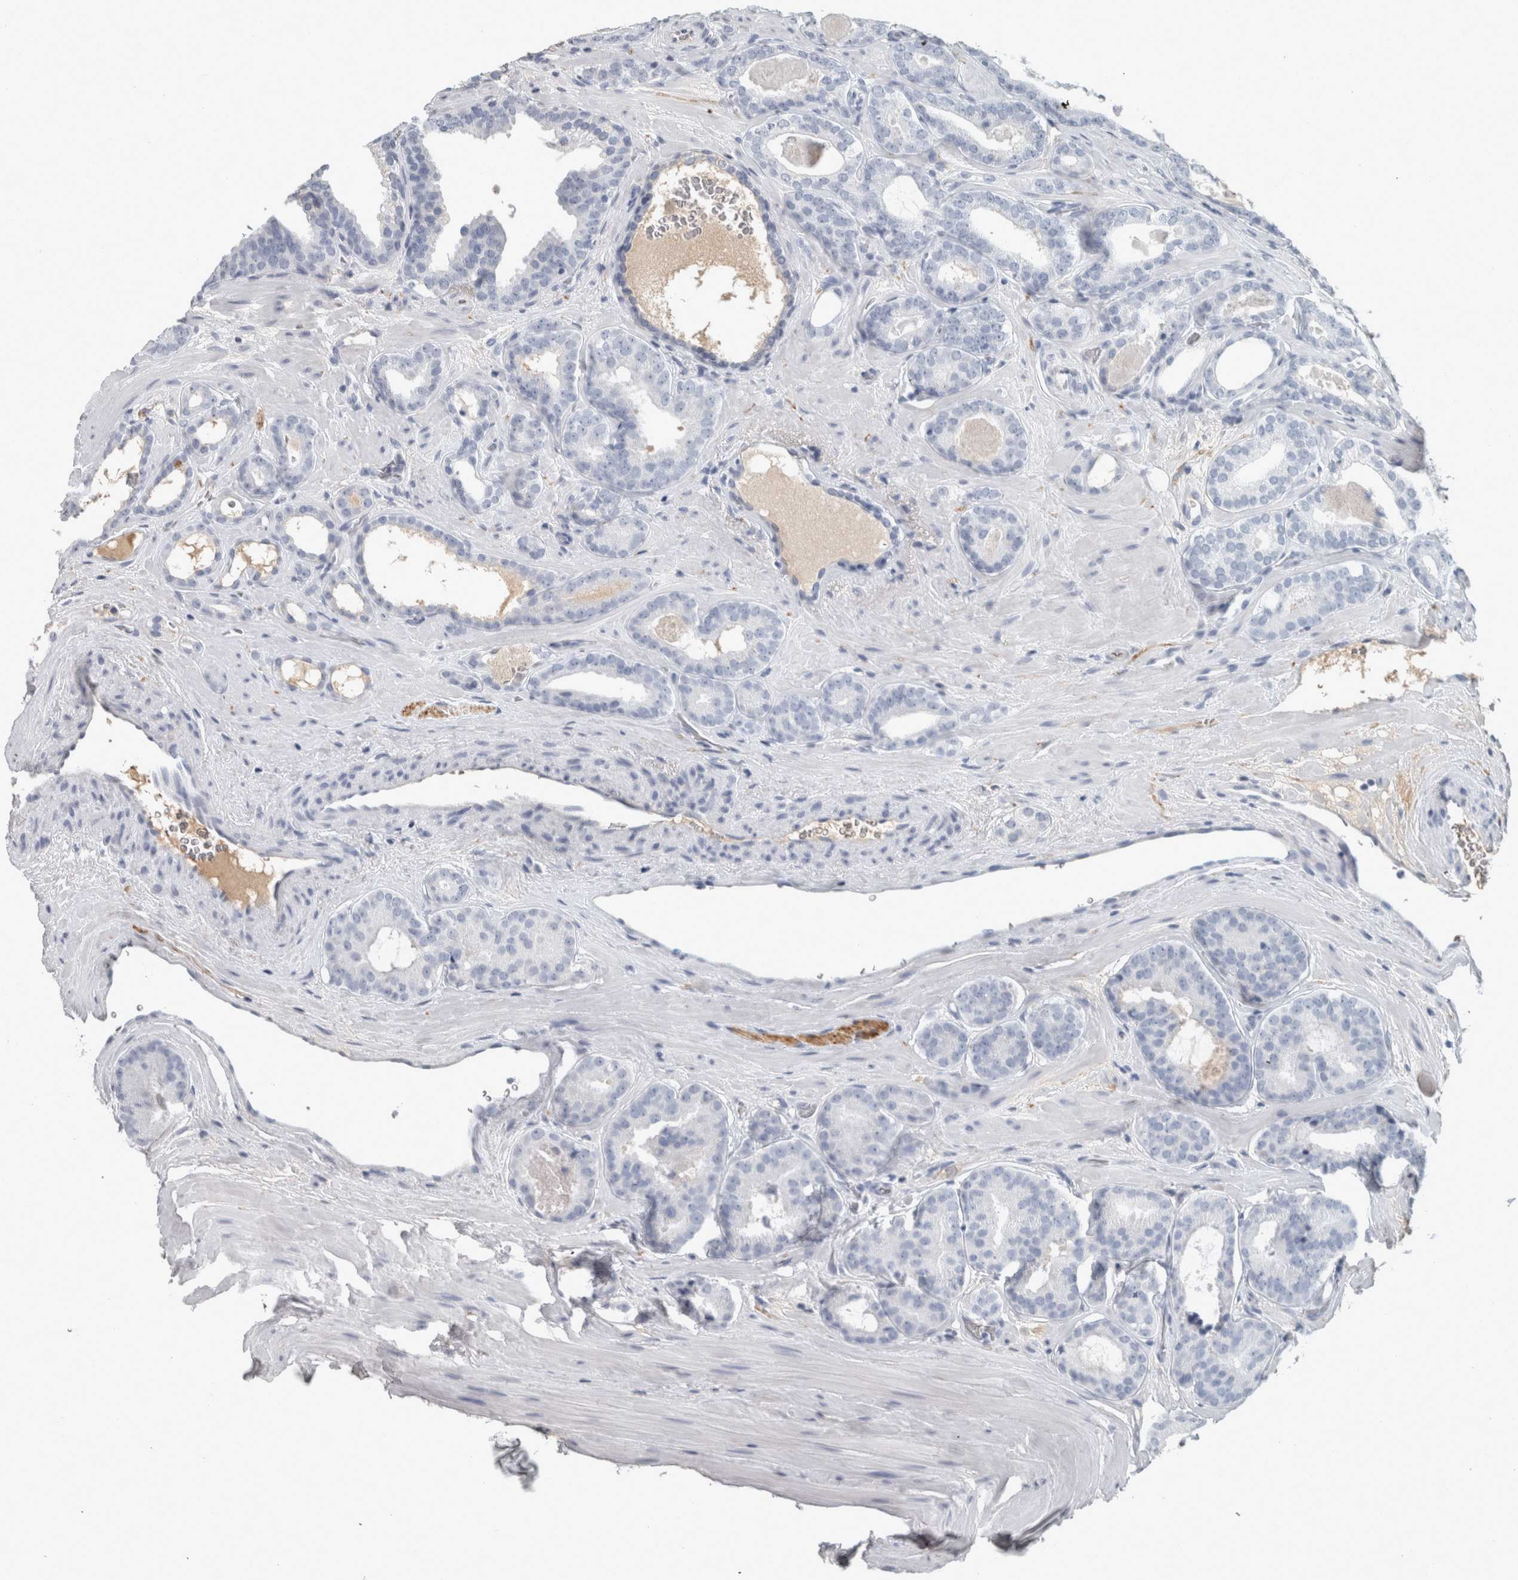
{"staining": {"intensity": "negative", "quantity": "none", "location": "none"}, "tissue": "prostate cancer", "cell_type": "Tumor cells", "image_type": "cancer", "snomed": [{"axis": "morphology", "description": "Adenocarcinoma, High grade"}, {"axis": "topography", "description": "Prostate"}], "caption": "DAB immunohistochemical staining of prostate cancer shows no significant expression in tumor cells.", "gene": "CHL1", "patient": {"sex": "male", "age": 60}}